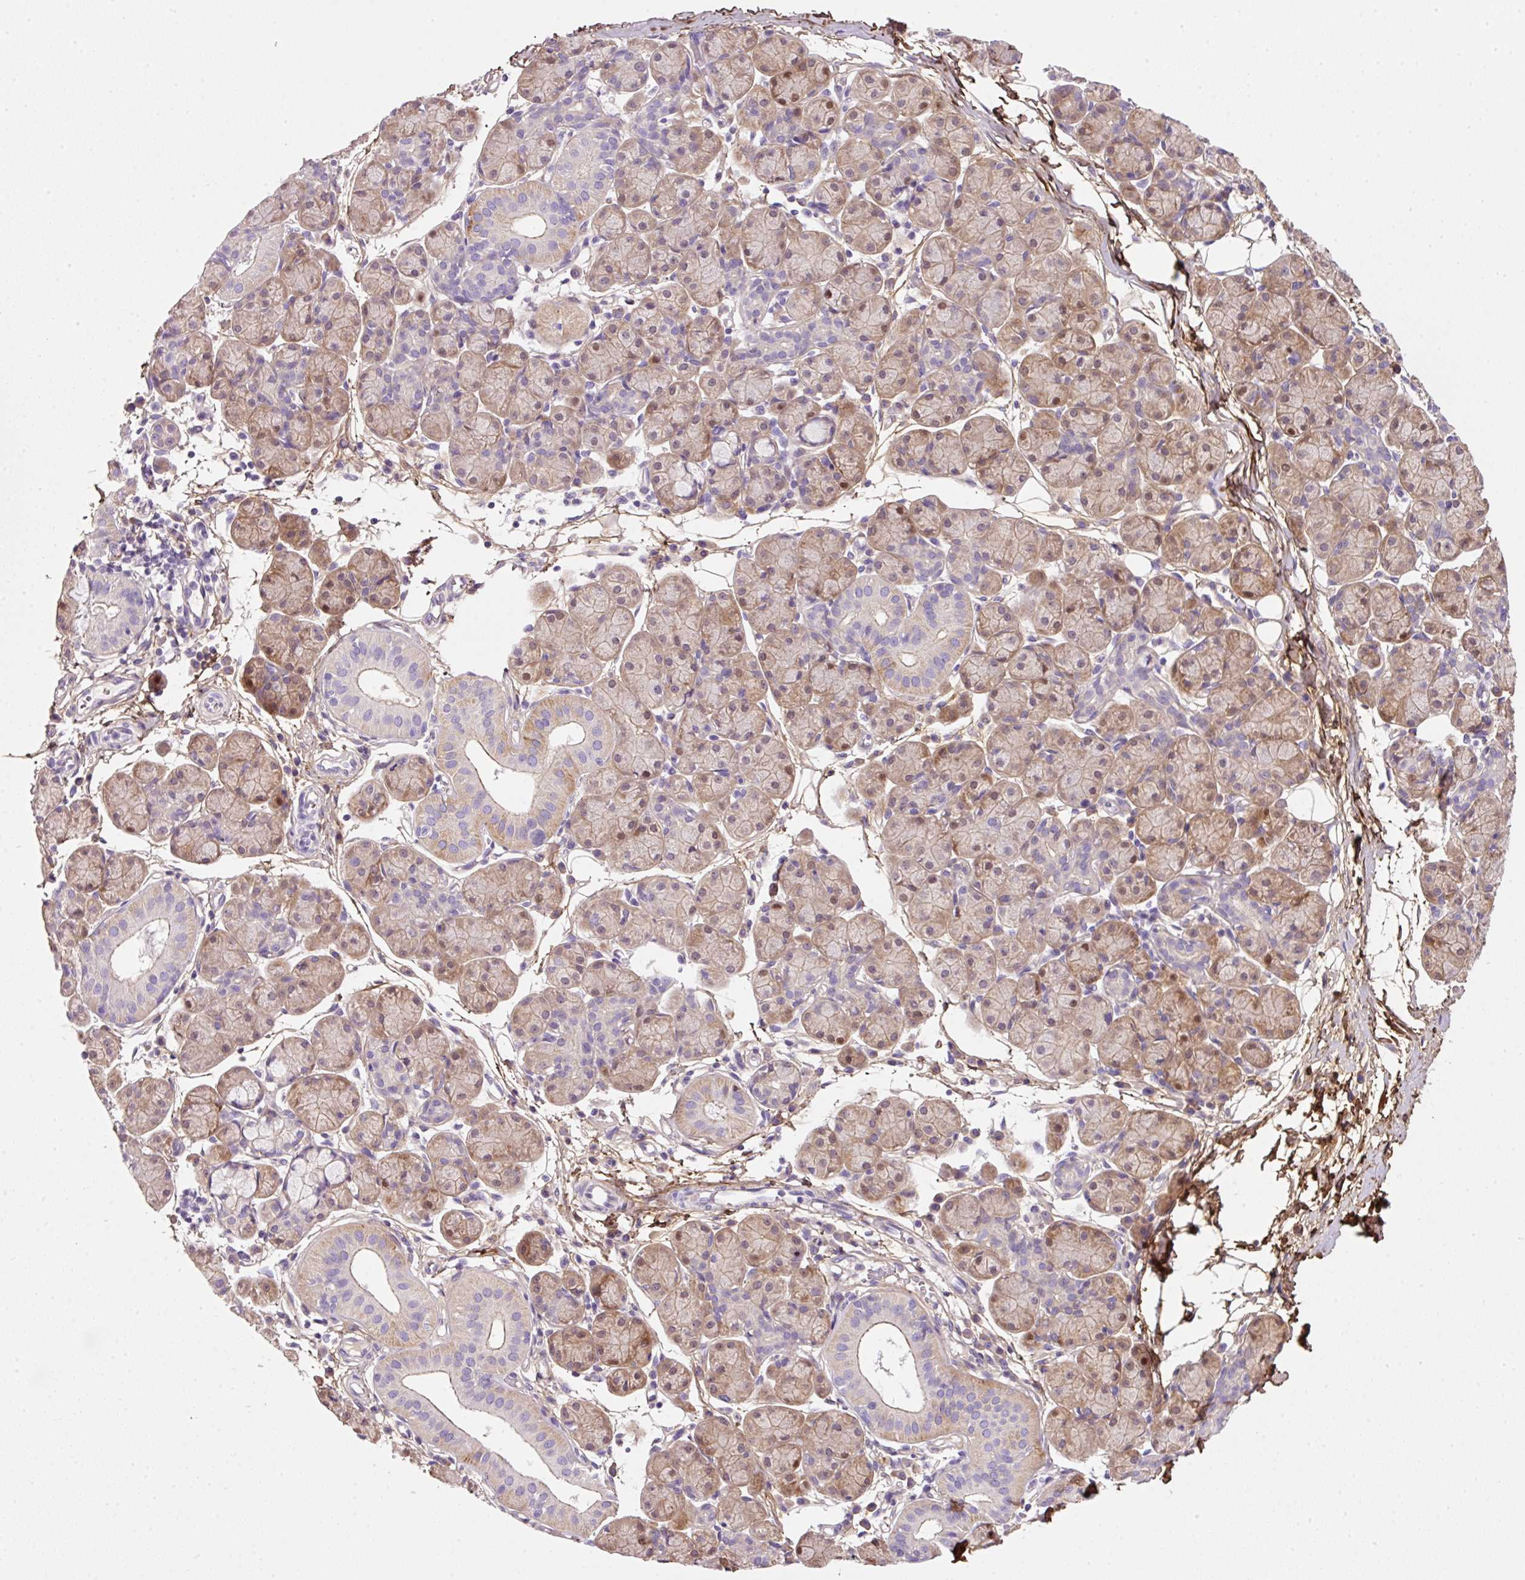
{"staining": {"intensity": "moderate", "quantity": "25%-75%", "location": "cytoplasmic/membranous,nuclear"}, "tissue": "salivary gland", "cell_type": "Glandular cells", "image_type": "normal", "snomed": [{"axis": "morphology", "description": "Normal tissue, NOS"}, {"axis": "morphology", "description": "Inflammation, NOS"}, {"axis": "topography", "description": "Lymph node"}, {"axis": "topography", "description": "Salivary gland"}], "caption": "Approximately 25%-75% of glandular cells in benign human salivary gland exhibit moderate cytoplasmic/membranous,nuclear protein expression as visualized by brown immunohistochemical staining.", "gene": "SOS2", "patient": {"sex": "male", "age": 3}}